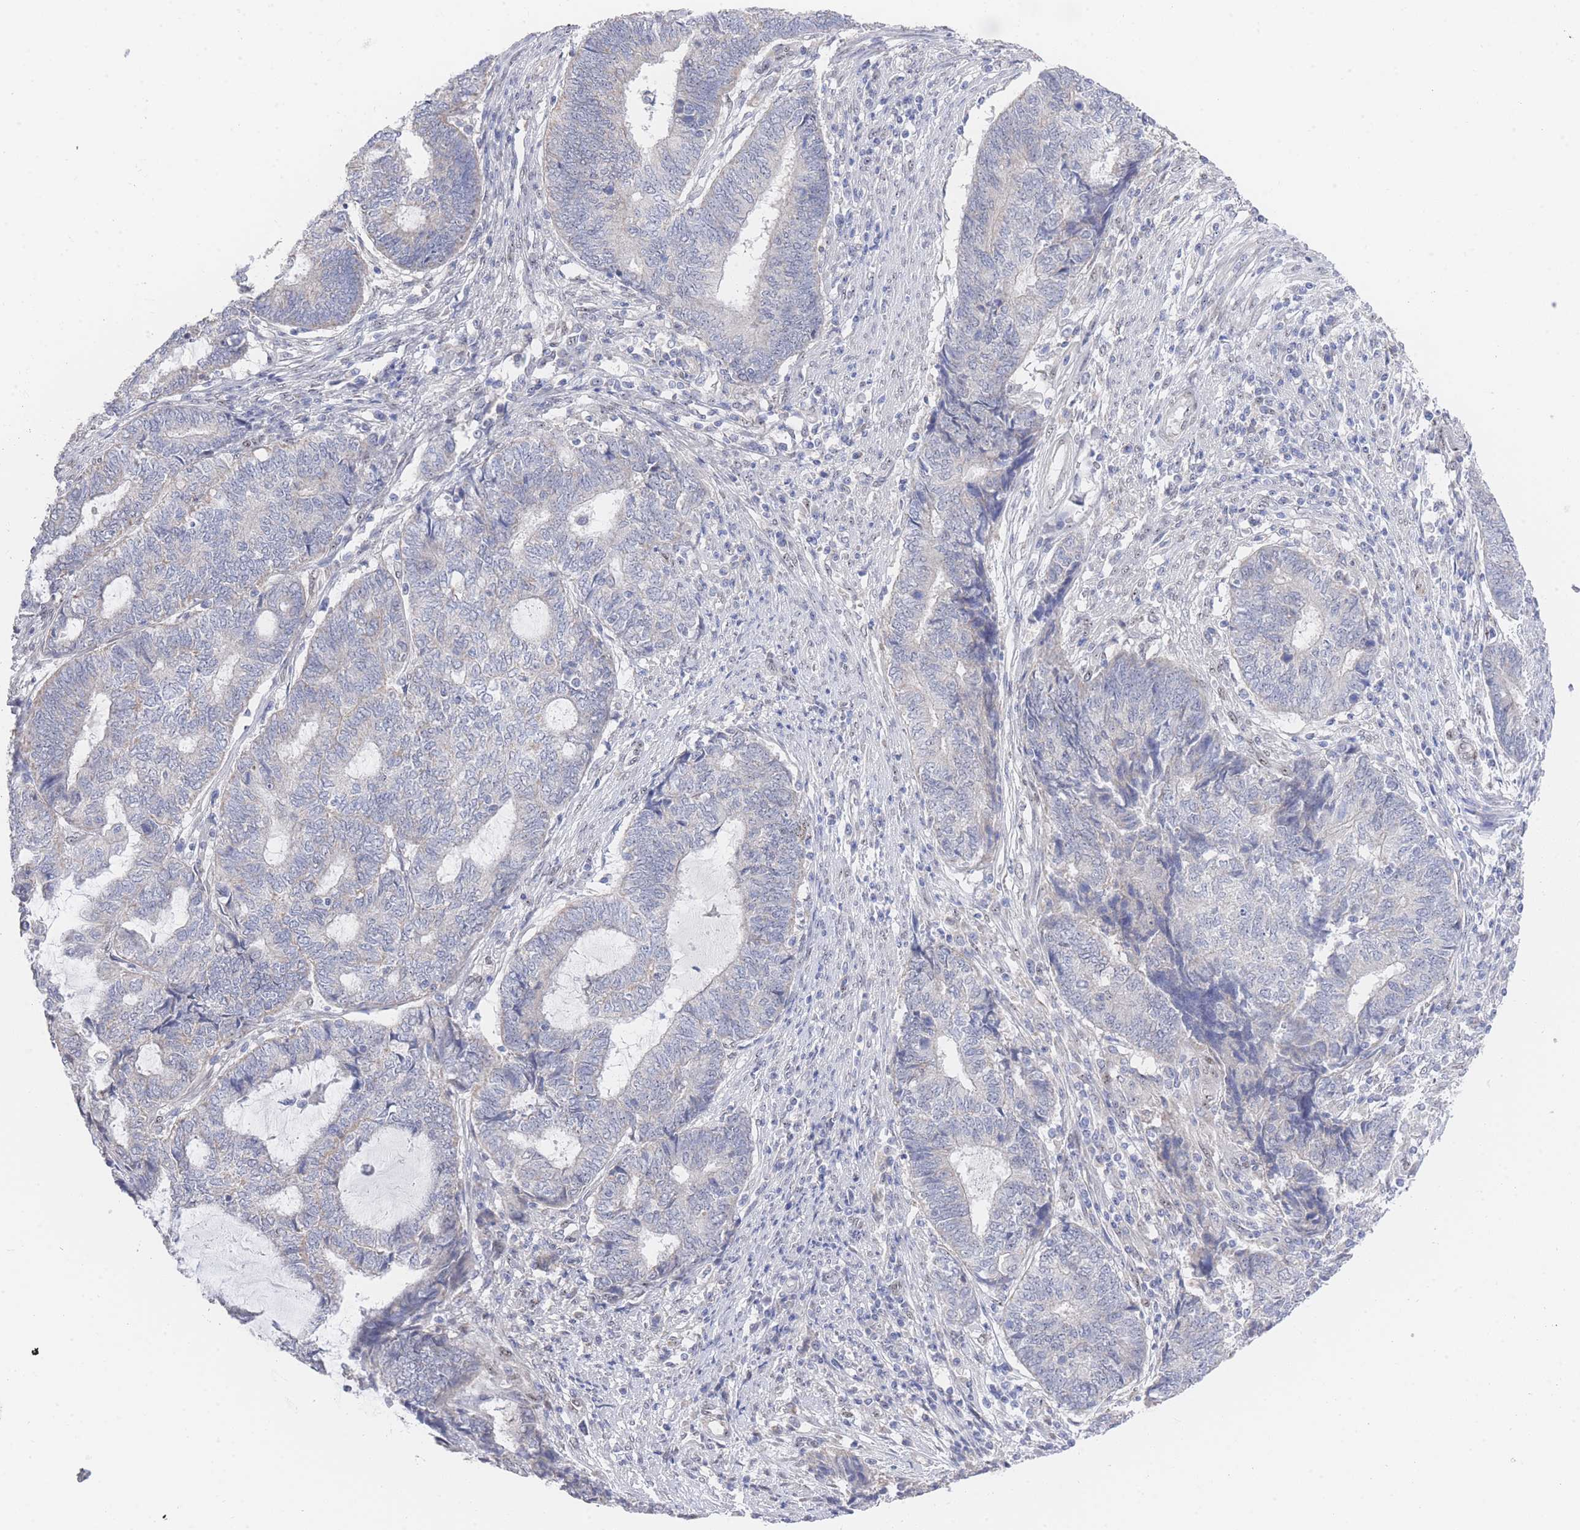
{"staining": {"intensity": "negative", "quantity": "none", "location": "none"}, "tissue": "endometrial cancer", "cell_type": "Tumor cells", "image_type": "cancer", "snomed": [{"axis": "morphology", "description": "Adenocarcinoma, NOS"}, {"axis": "topography", "description": "Uterus"}, {"axis": "topography", "description": "Endometrium"}], "caption": "Endometrial cancer (adenocarcinoma) was stained to show a protein in brown. There is no significant staining in tumor cells.", "gene": "ZNF142", "patient": {"sex": "female", "age": 70}}